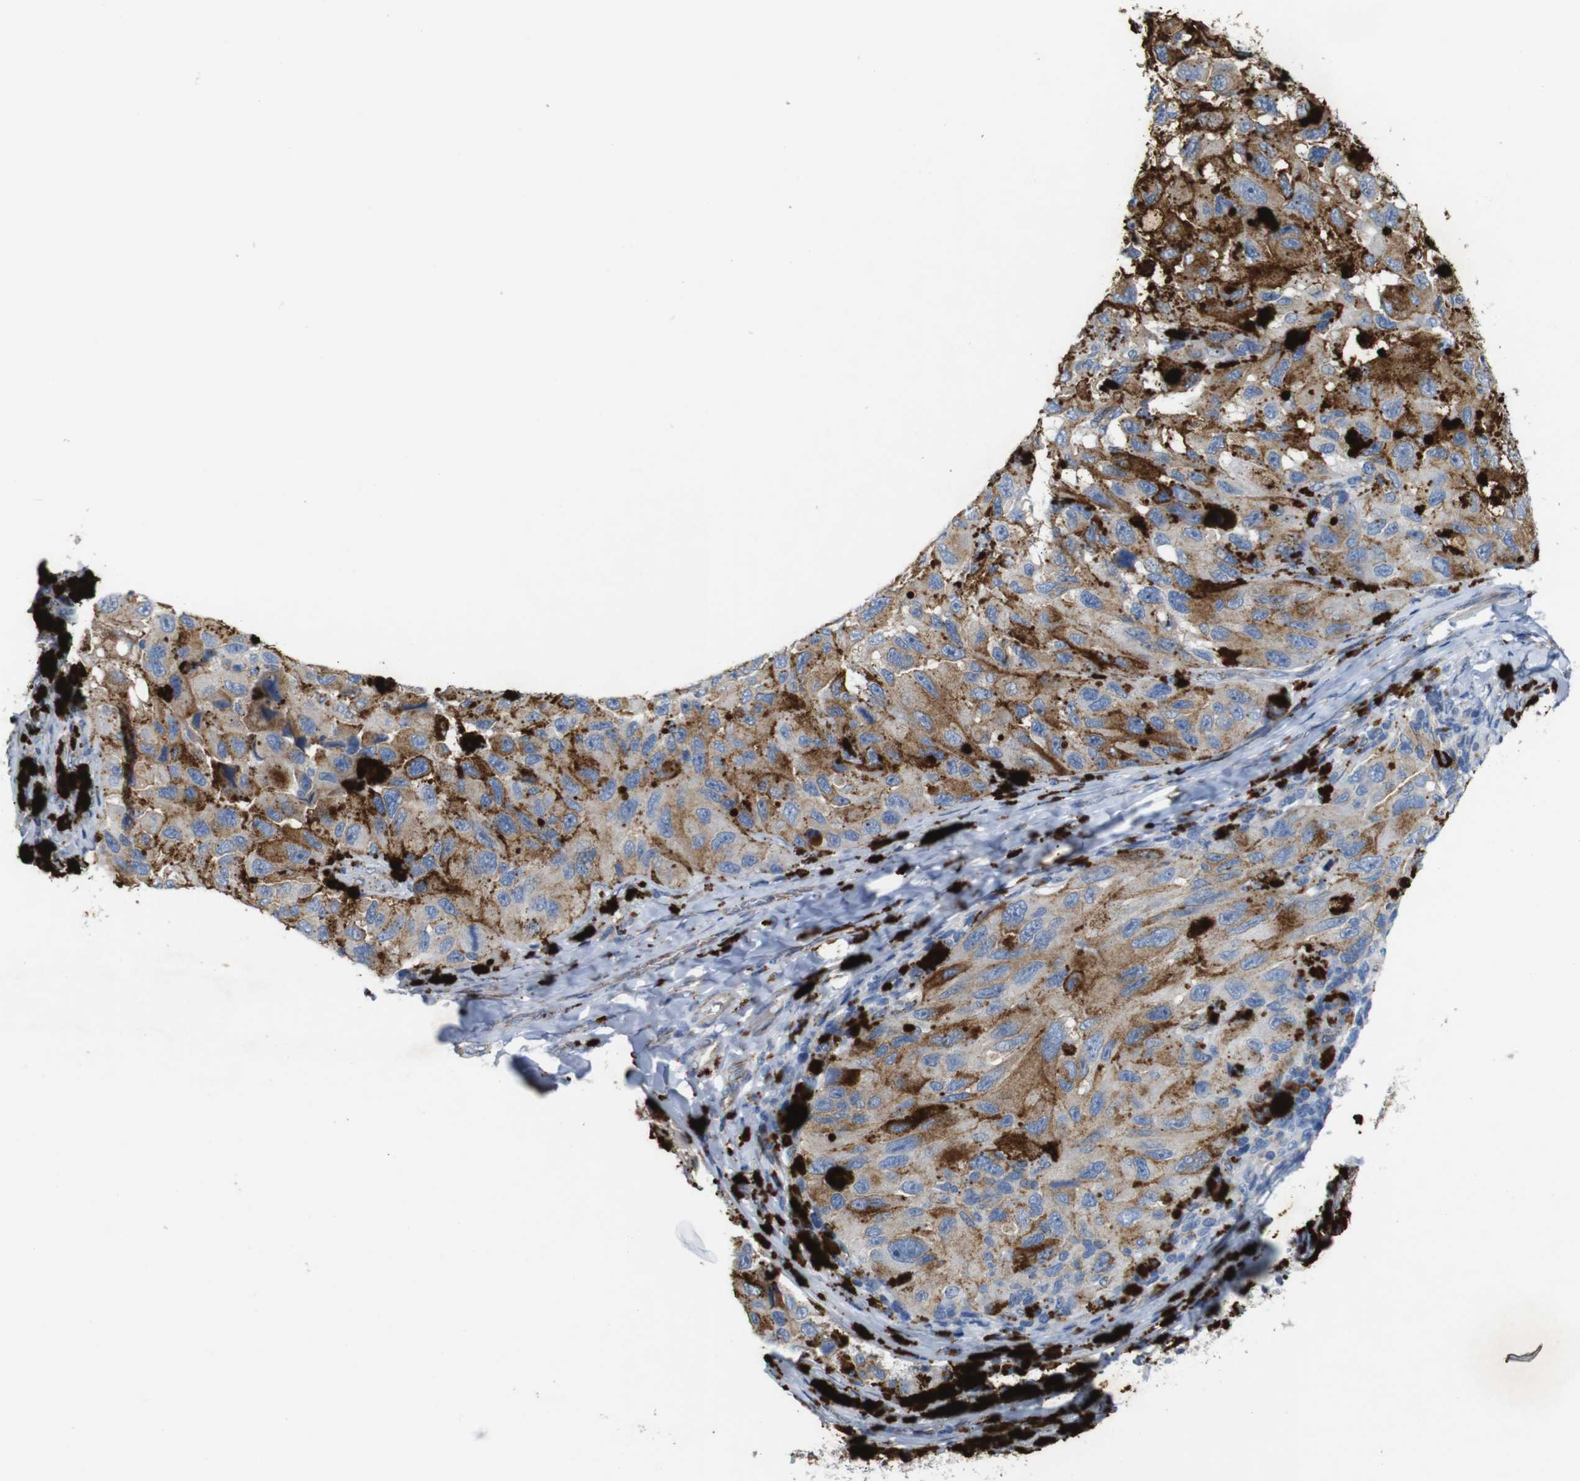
{"staining": {"intensity": "weak", "quantity": ">75%", "location": "cytoplasmic/membranous"}, "tissue": "melanoma", "cell_type": "Tumor cells", "image_type": "cancer", "snomed": [{"axis": "morphology", "description": "Malignant melanoma, NOS"}, {"axis": "topography", "description": "Skin"}], "caption": "Melanoma was stained to show a protein in brown. There is low levels of weak cytoplasmic/membranous positivity in about >75% of tumor cells.", "gene": "NHLRC3", "patient": {"sex": "female", "age": 73}}